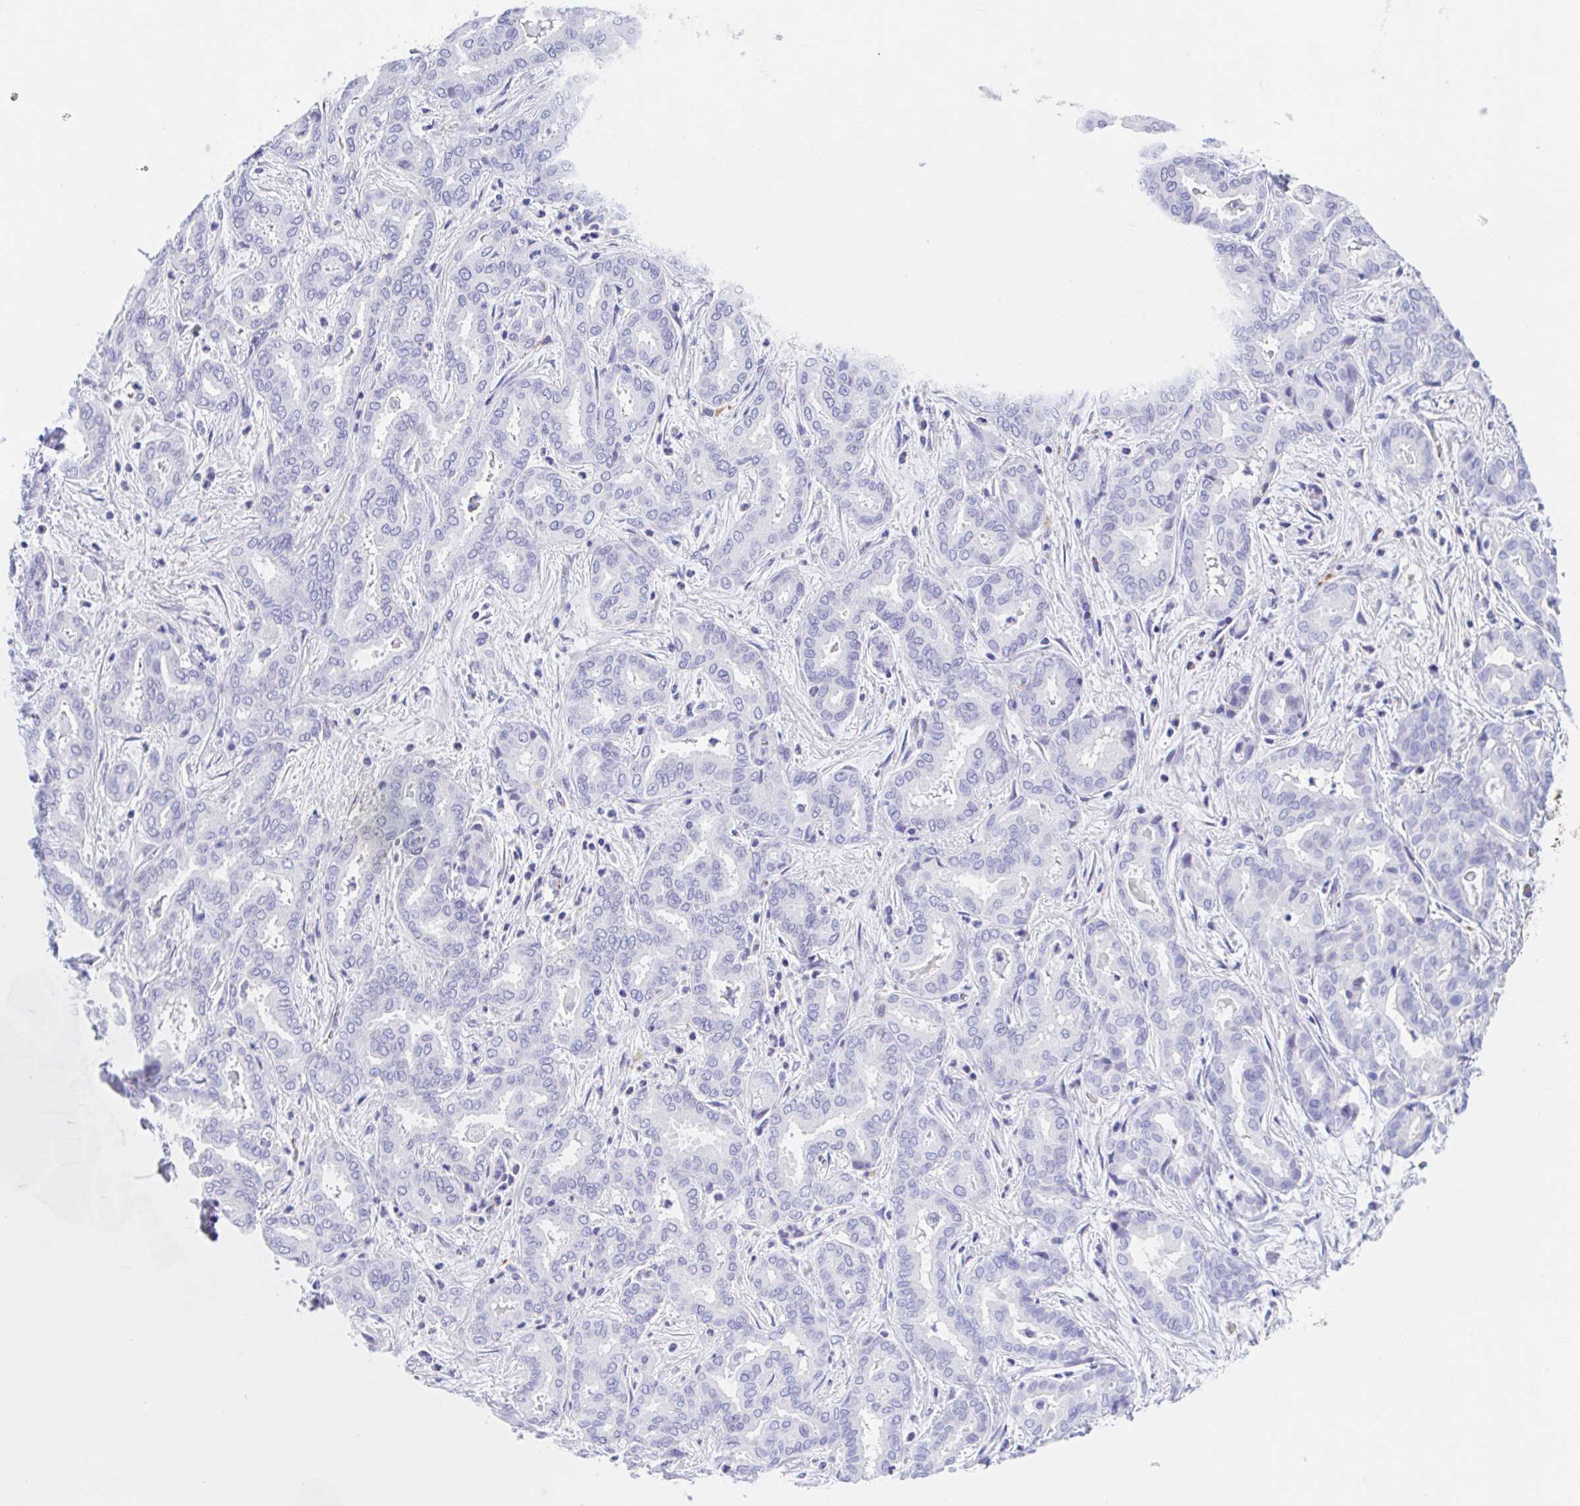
{"staining": {"intensity": "negative", "quantity": "none", "location": "none"}, "tissue": "liver cancer", "cell_type": "Tumor cells", "image_type": "cancer", "snomed": [{"axis": "morphology", "description": "Cholangiocarcinoma"}, {"axis": "topography", "description": "Liver"}], "caption": "Tumor cells show no significant protein staining in liver cancer (cholangiocarcinoma). (DAB immunohistochemistry, high magnification).", "gene": "ANKRD9", "patient": {"sex": "female", "age": 64}}